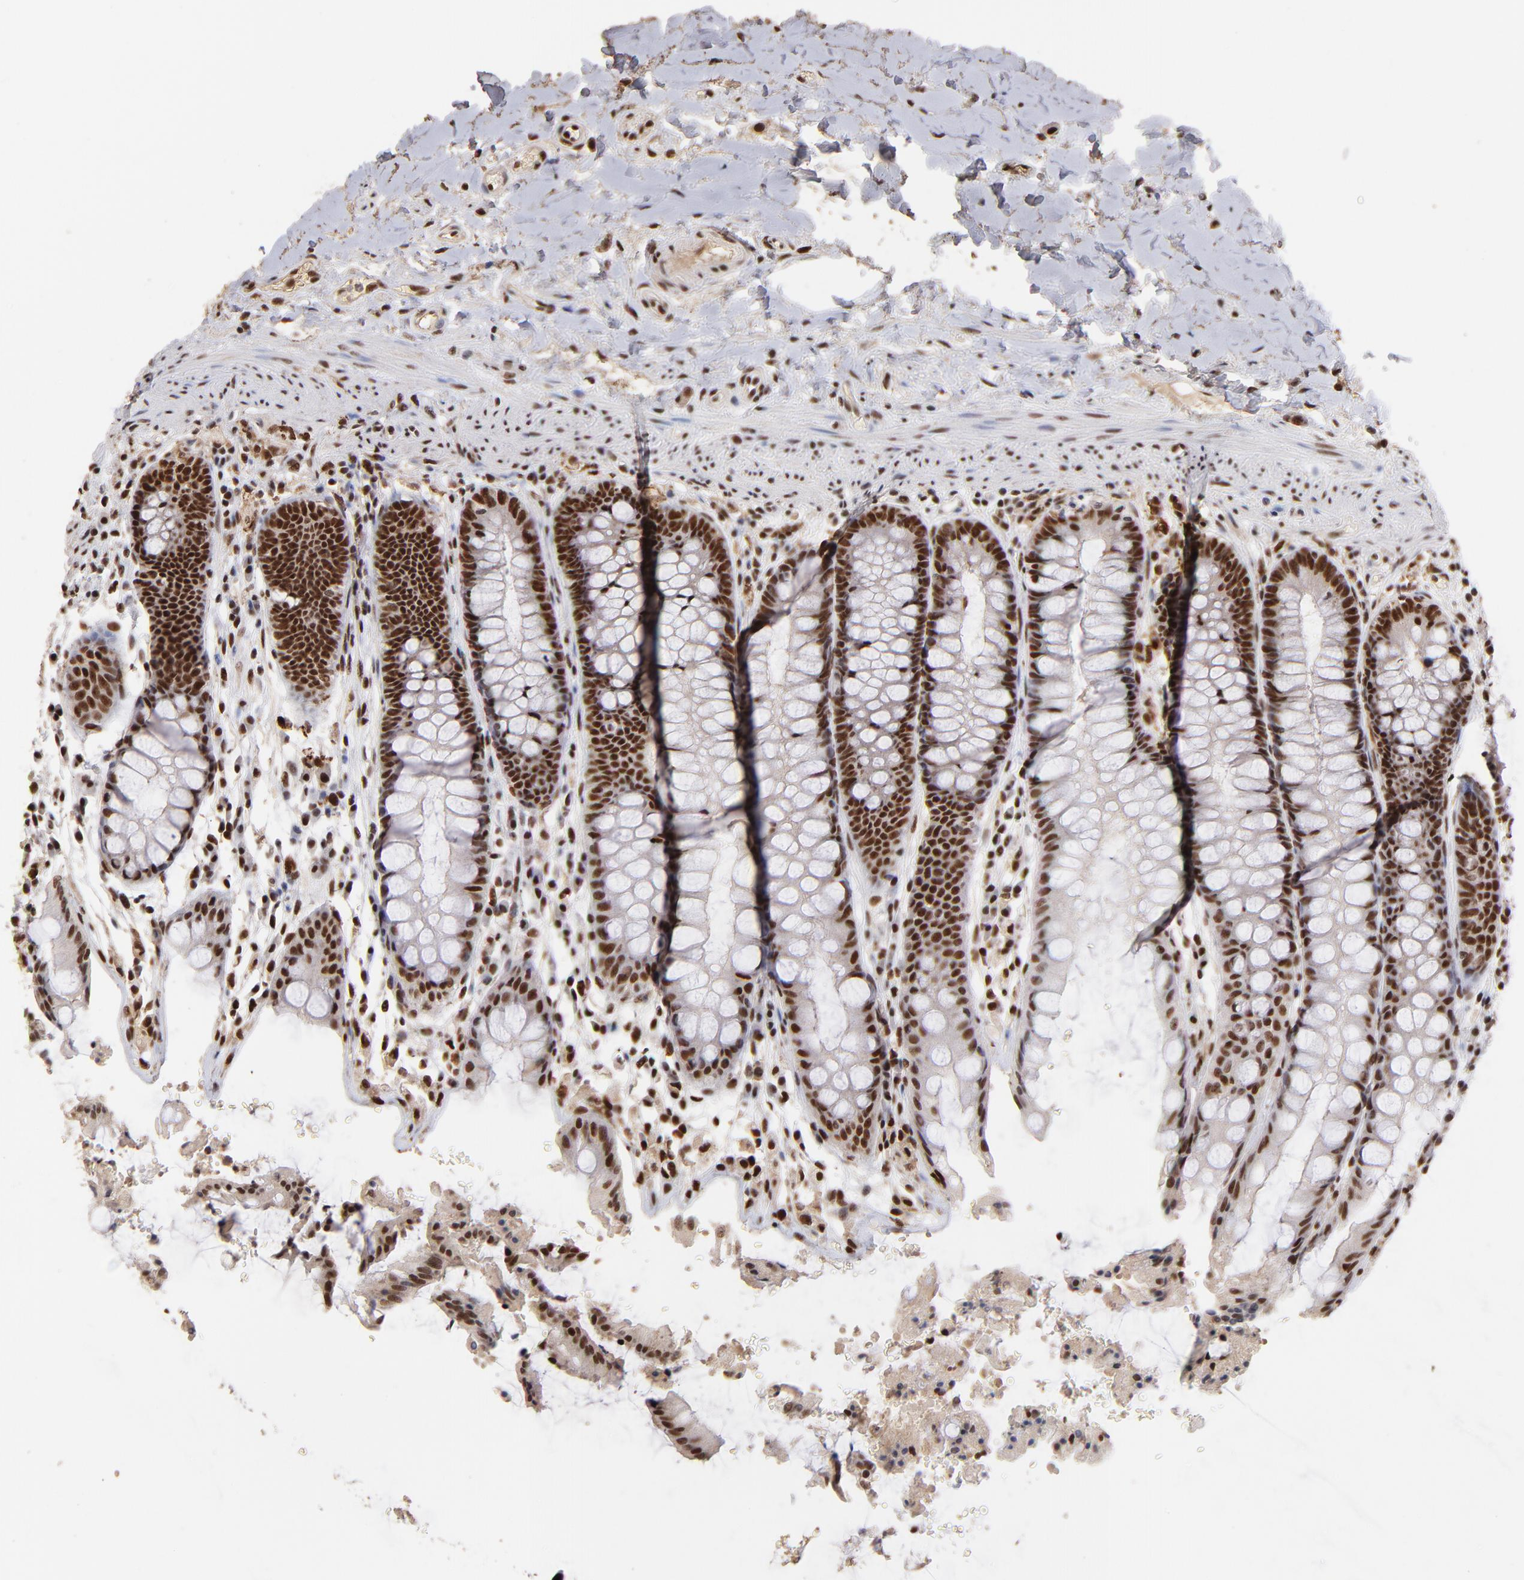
{"staining": {"intensity": "strong", "quantity": ">75%", "location": "nuclear"}, "tissue": "rectum", "cell_type": "Glandular cells", "image_type": "normal", "snomed": [{"axis": "morphology", "description": "Normal tissue, NOS"}, {"axis": "topography", "description": "Rectum"}], "caption": "DAB immunohistochemical staining of benign rectum exhibits strong nuclear protein staining in approximately >75% of glandular cells.", "gene": "ZNF146", "patient": {"sex": "female", "age": 46}}